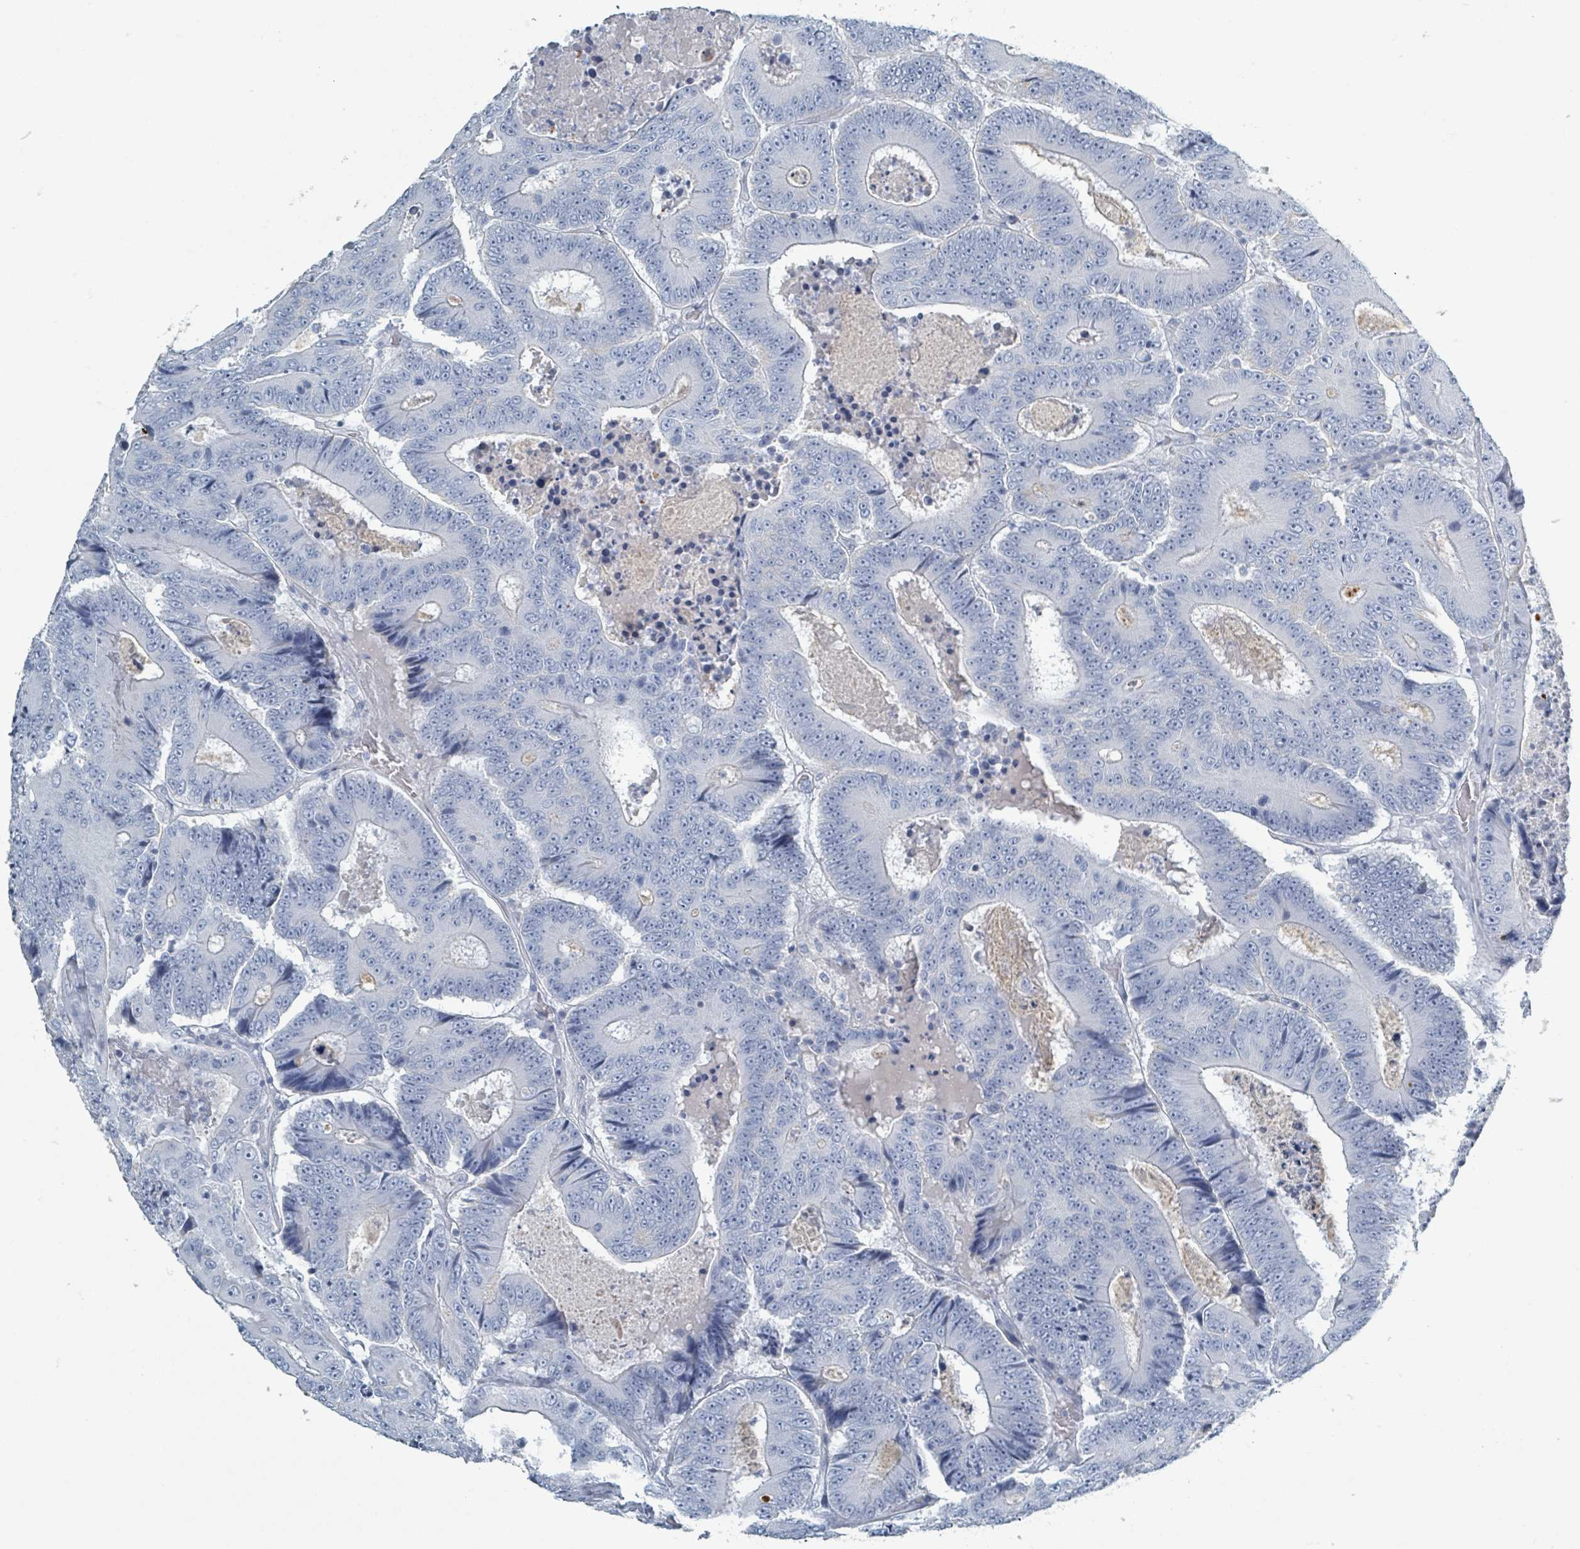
{"staining": {"intensity": "negative", "quantity": "none", "location": "none"}, "tissue": "colorectal cancer", "cell_type": "Tumor cells", "image_type": "cancer", "snomed": [{"axis": "morphology", "description": "Adenocarcinoma, NOS"}, {"axis": "topography", "description": "Colon"}], "caption": "DAB immunohistochemical staining of human colorectal cancer shows no significant staining in tumor cells. Brightfield microscopy of immunohistochemistry stained with DAB (brown) and hematoxylin (blue), captured at high magnification.", "gene": "HEATR5A", "patient": {"sex": "male", "age": 83}}